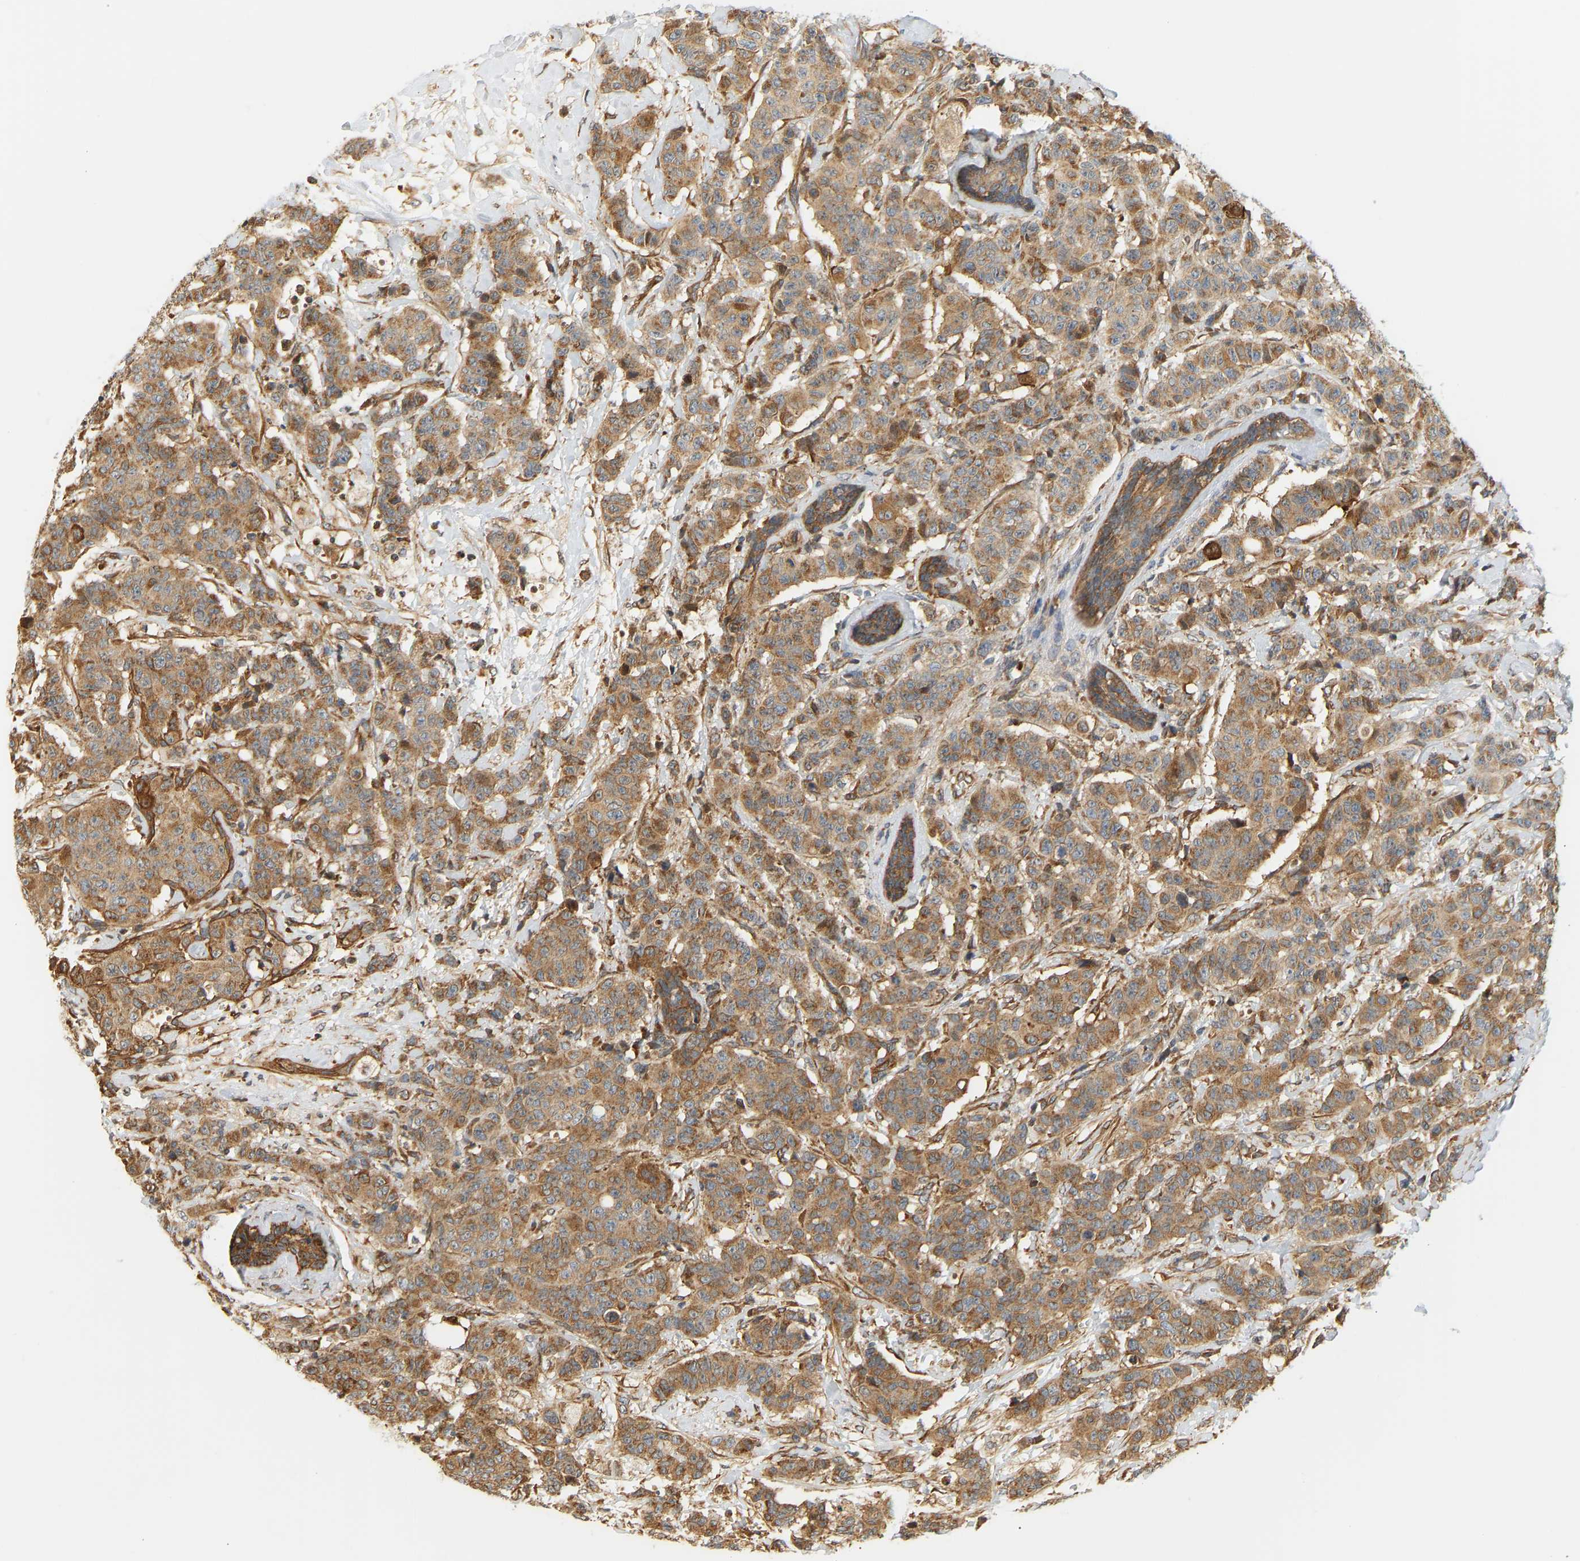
{"staining": {"intensity": "moderate", "quantity": ">75%", "location": "cytoplasmic/membranous"}, "tissue": "breast cancer", "cell_type": "Tumor cells", "image_type": "cancer", "snomed": [{"axis": "morphology", "description": "Normal tissue, NOS"}, {"axis": "morphology", "description": "Duct carcinoma"}, {"axis": "topography", "description": "Breast"}], "caption": "This histopathology image reveals immunohistochemistry (IHC) staining of breast infiltrating ductal carcinoma, with medium moderate cytoplasmic/membranous expression in about >75% of tumor cells.", "gene": "CEP57", "patient": {"sex": "female", "age": 40}}